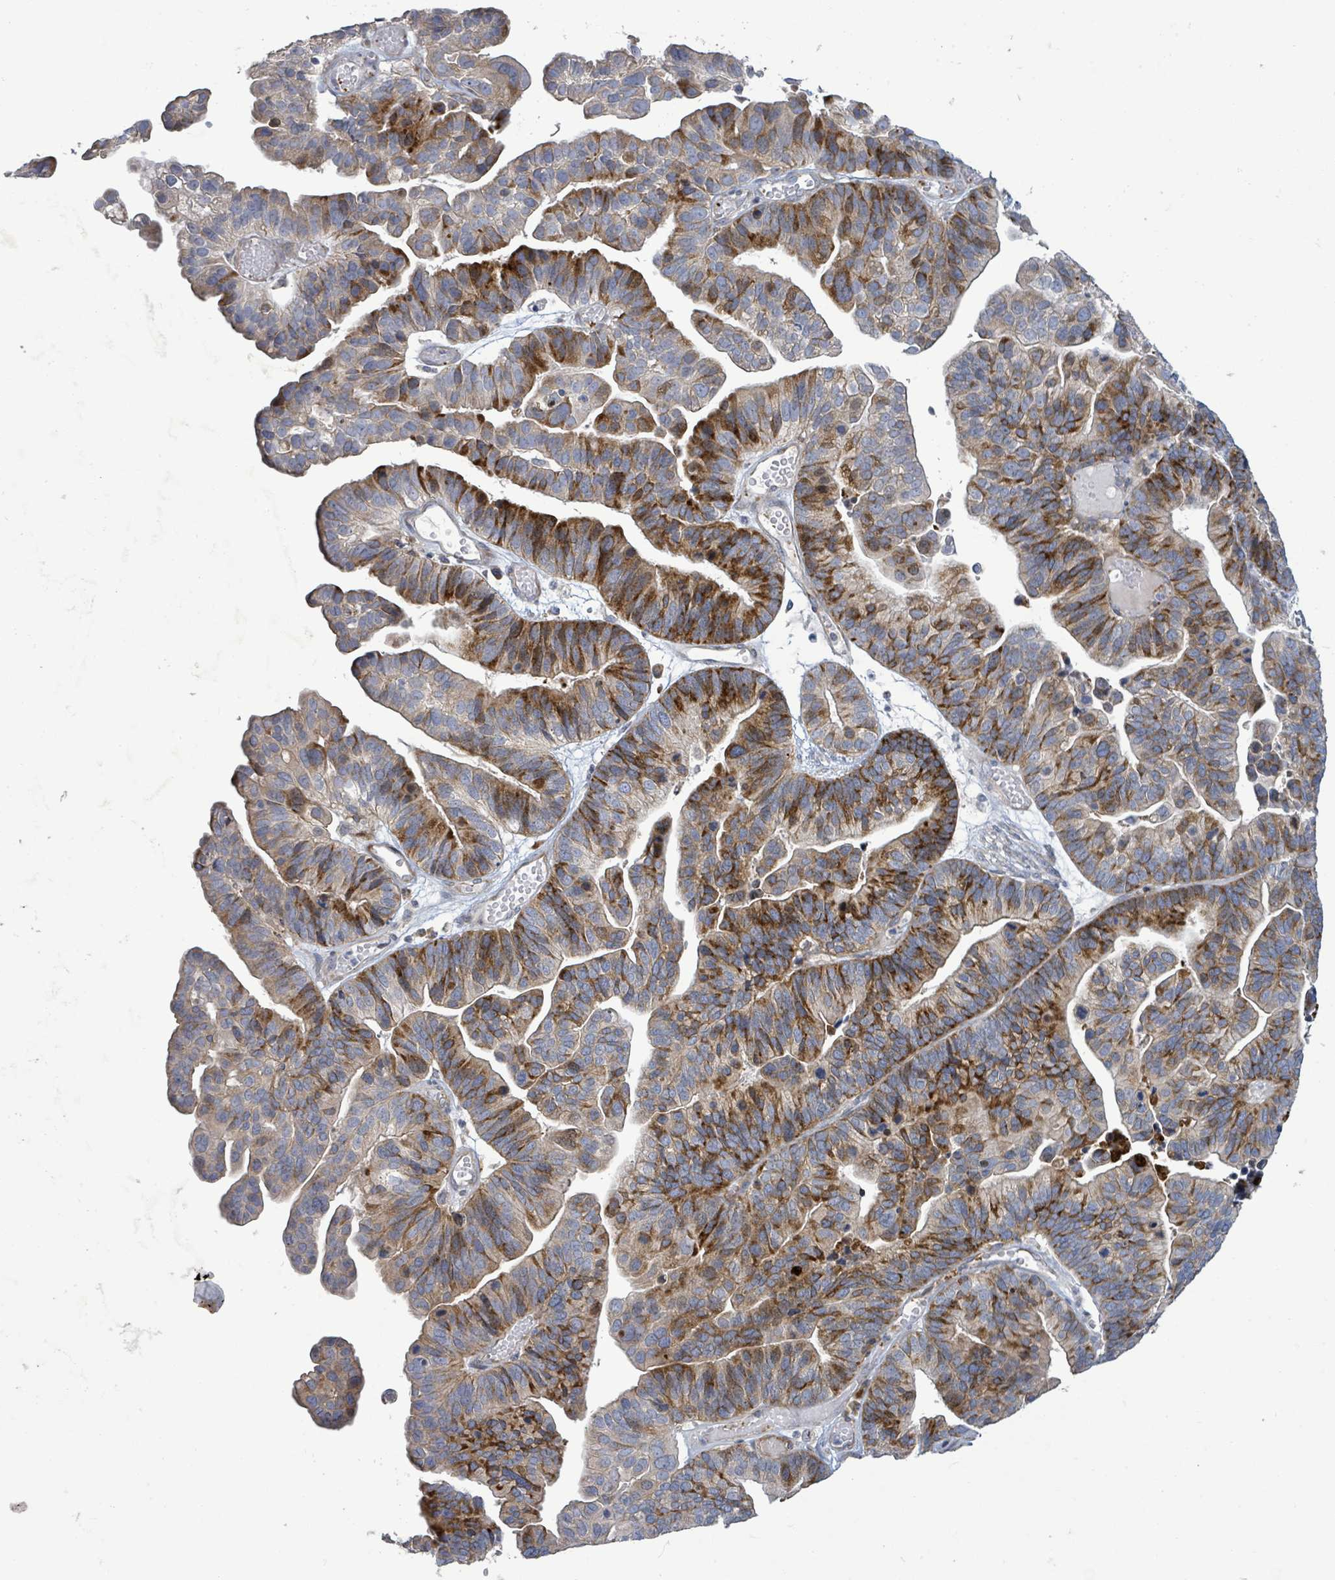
{"staining": {"intensity": "strong", "quantity": "25%-75%", "location": "cytoplasmic/membranous"}, "tissue": "ovarian cancer", "cell_type": "Tumor cells", "image_type": "cancer", "snomed": [{"axis": "morphology", "description": "Cystadenocarcinoma, serous, NOS"}, {"axis": "topography", "description": "Ovary"}], "caption": "Immunohistochemistry (IHC) histopathology image of serous cystadenocarcinoma (ovarian) stained for a protein (brown), which demonstrates high levels of strong cytoplasmic/membranous positivity in approximately 25%-75% of tumor cells.", "gene": "LILRA4", "patient": {"sex": "female", "age": 56}}